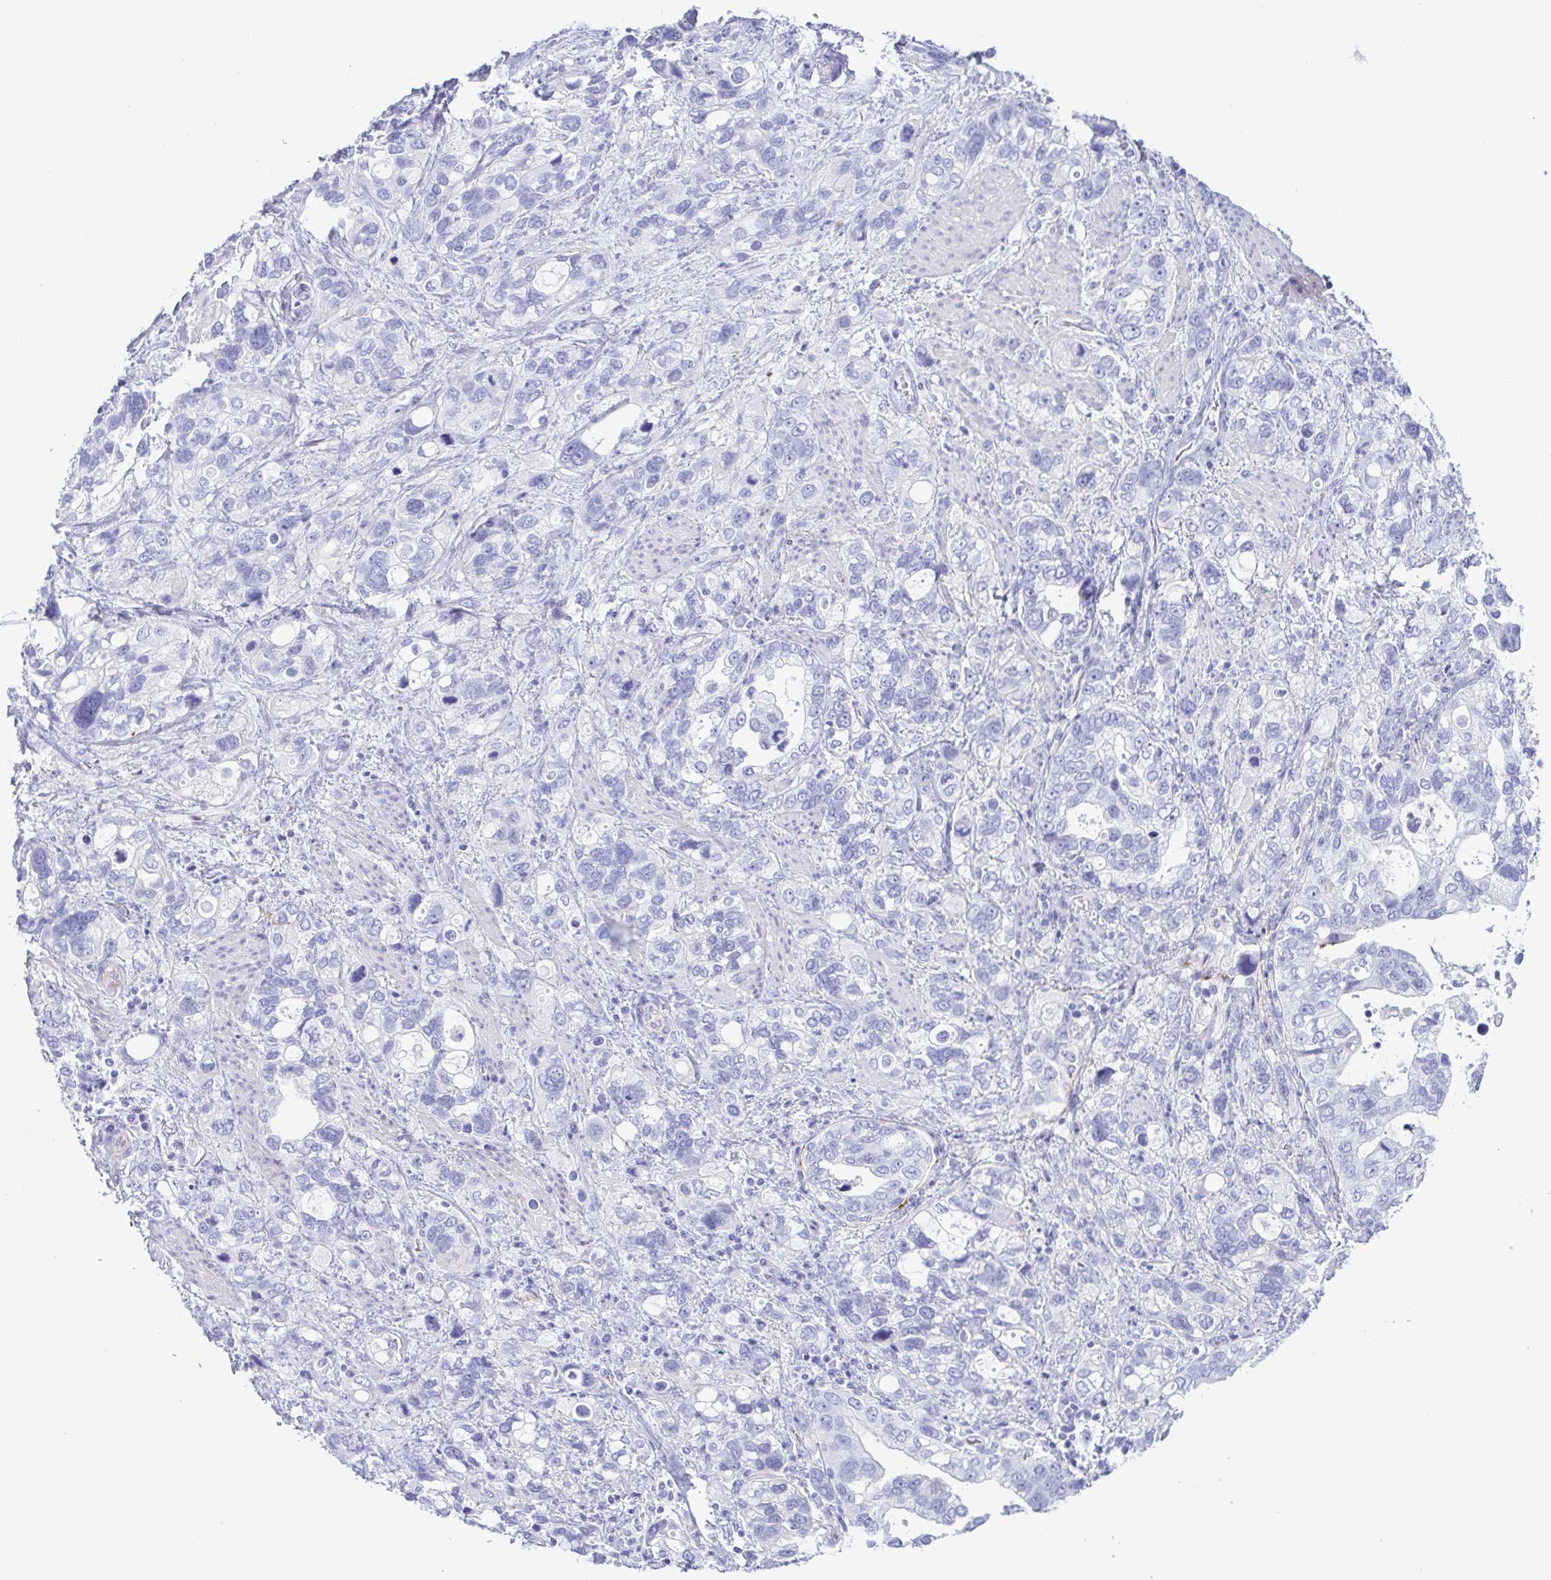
{"staining": {"intensity": "negative", "quantity": "none", "location": "none"}, "tissue": "stomach cancer", "cell_type": "Tumor cells", "image_type": "cancer", "snomed": [{"axis": "morphology", "description": "Adenocarcinoma, NOS"}, {"axis": "topography", "description": "Stomach, upper"}], "caption": "A photomicrograph of human stomach cancer is negative for staining in tumor cells.", "gene": "GPR182", "patient": {"sex": "female", "age": 81}}